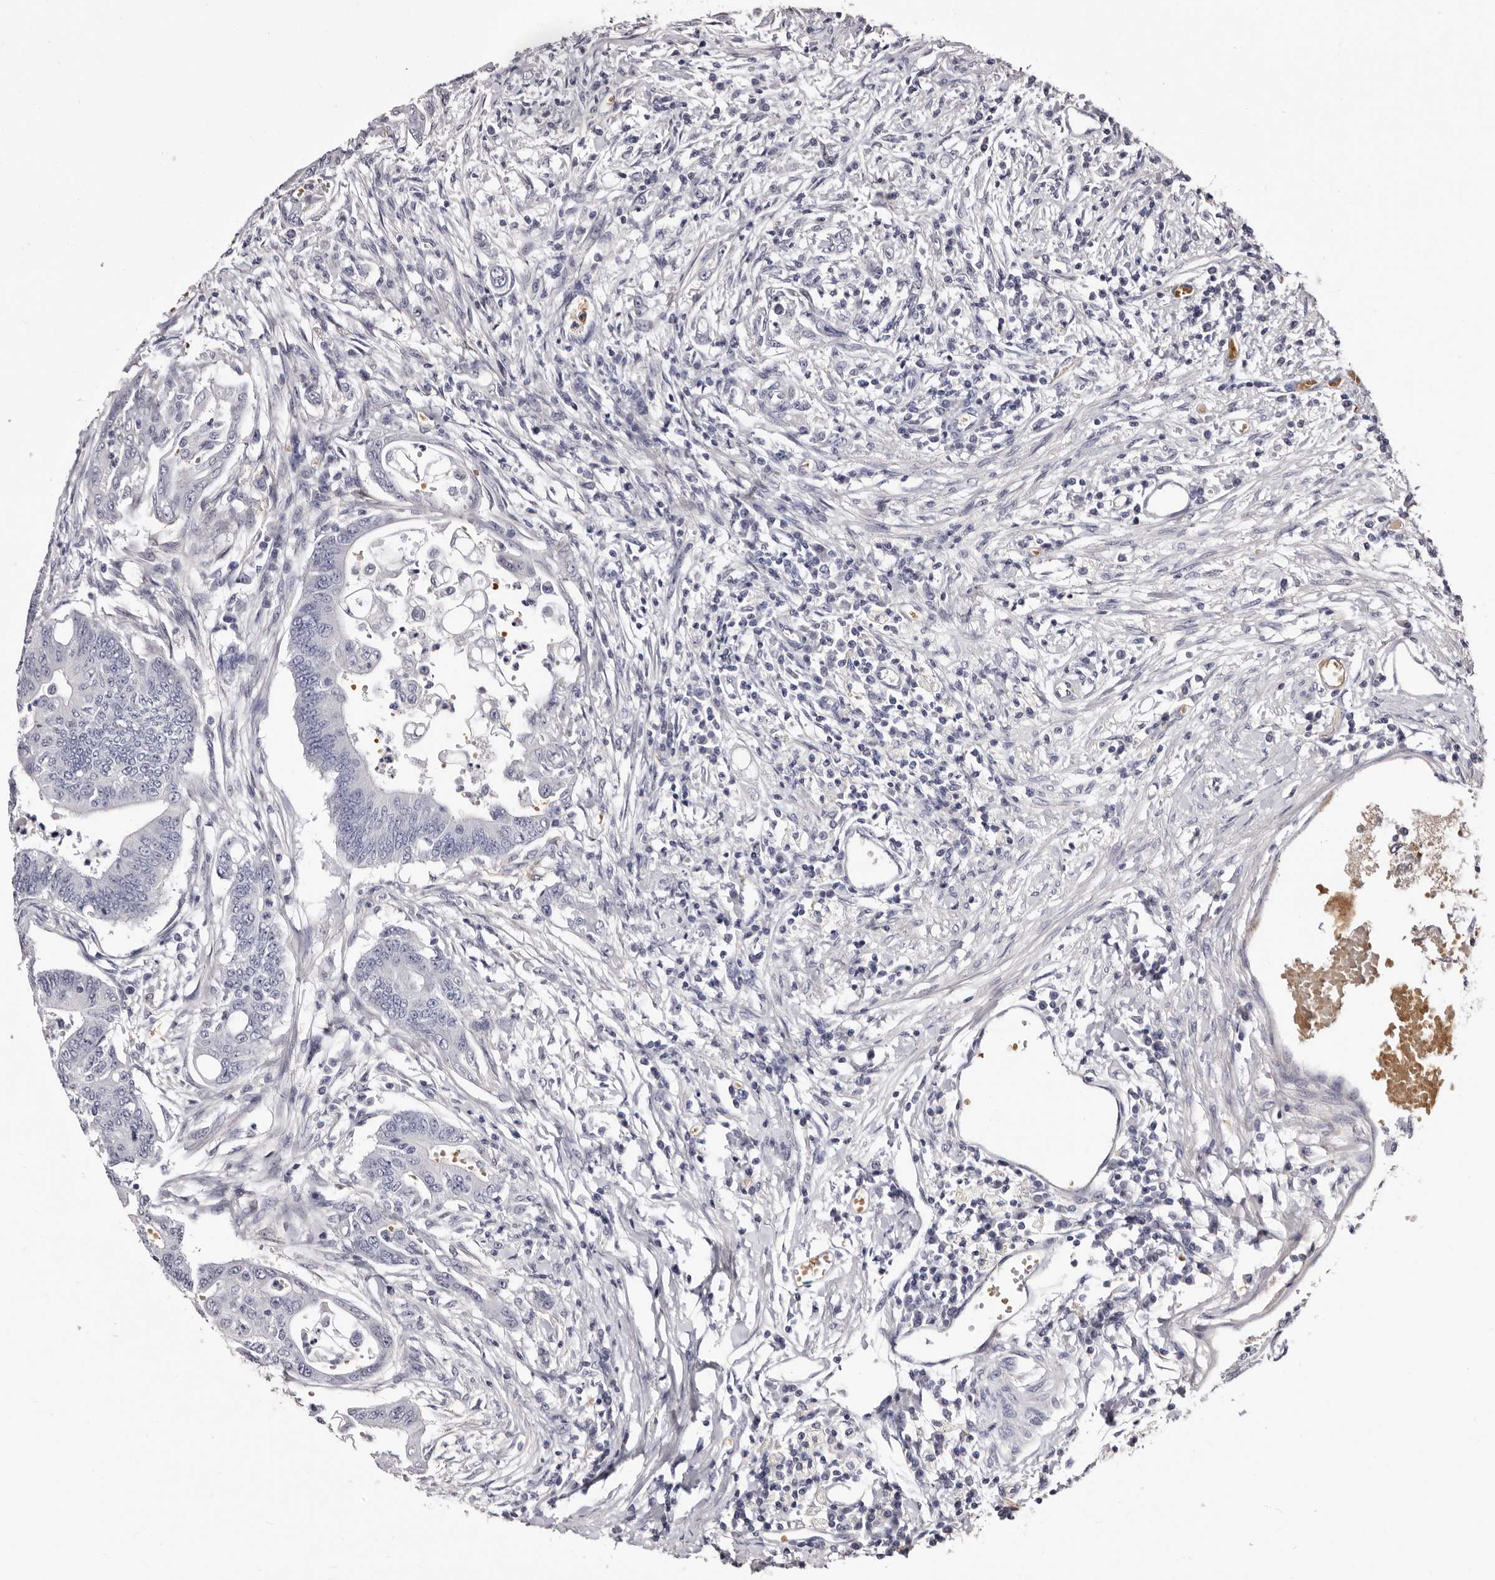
{"staining": {"intensity": "negative", "quantity": "none", "location": "none"}, "tissue": "colorectal cancer", "cell_type": "Tumor cells", "image_type": "cancer", "snomed": [{"axis": "morphology", "description": "Adenoma, NOS"}, {"axis": "morphology", "description": "Adenocarcinoma, NOS"}, {"axis": "topography", "description": "Colon"}], "caption": "IHC of colorectal cancer (adenocarcinoma) exhibits no expression in tumor cells. (Brightfield microscopy of DAB (3,3'-diaminobenzidine) IHC at high magnification).", "gene": "BPGM", "patient": {"sex": "male", "age": 79}}